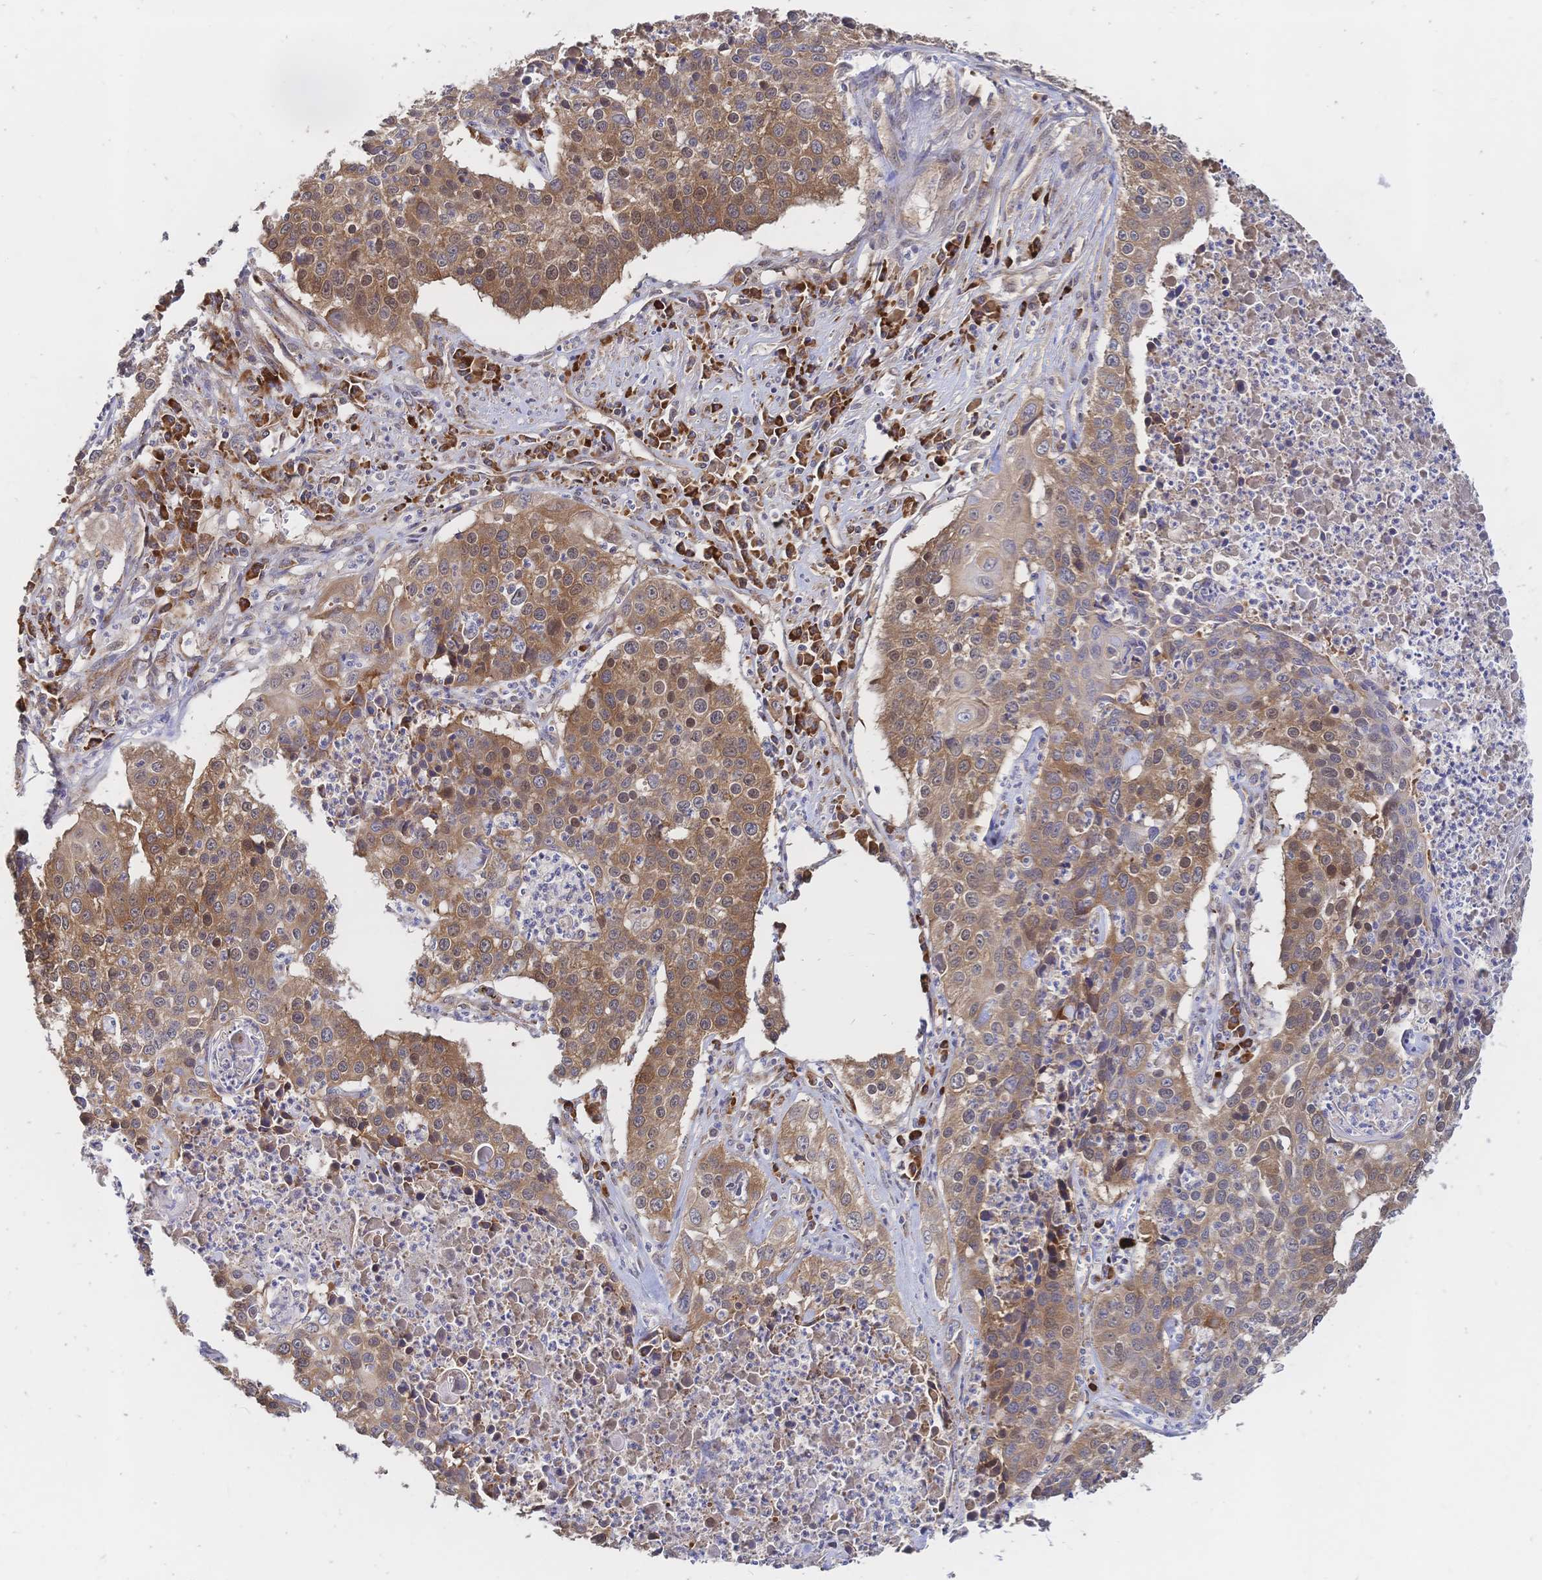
{"staining": {"intensity": "moderate", "quantity": ">75%", "location": "cytoplasmic/membranous"}, "tissue": "lung cancer", "cell_type": "Tumor cells", "image_type": "cancer", "snomed": [{"axis": "morphology", "description": "Squamous cell carcinoma, NOS"}, {"axis": "morphology", "description": "Squamous cell carcinoma, metastatic, NOS"}, {"axis": "topography", "description": "Lung"}, {"axis": "topography", "description": "Pleura, NOS"}], "caption": "Tumor cells reveal medium levels of moderate cytoplasmic/membranous expression in approximately >75% of cells in human lung cancer (metastatic squamous cell carcinoma). The staining was performed using DAB, with brown indicating positive protein expression. Nuclei are stained blue with hematoxylin.", "gene": "LMO4", "patient": {"sex": "male", "age": 72}}